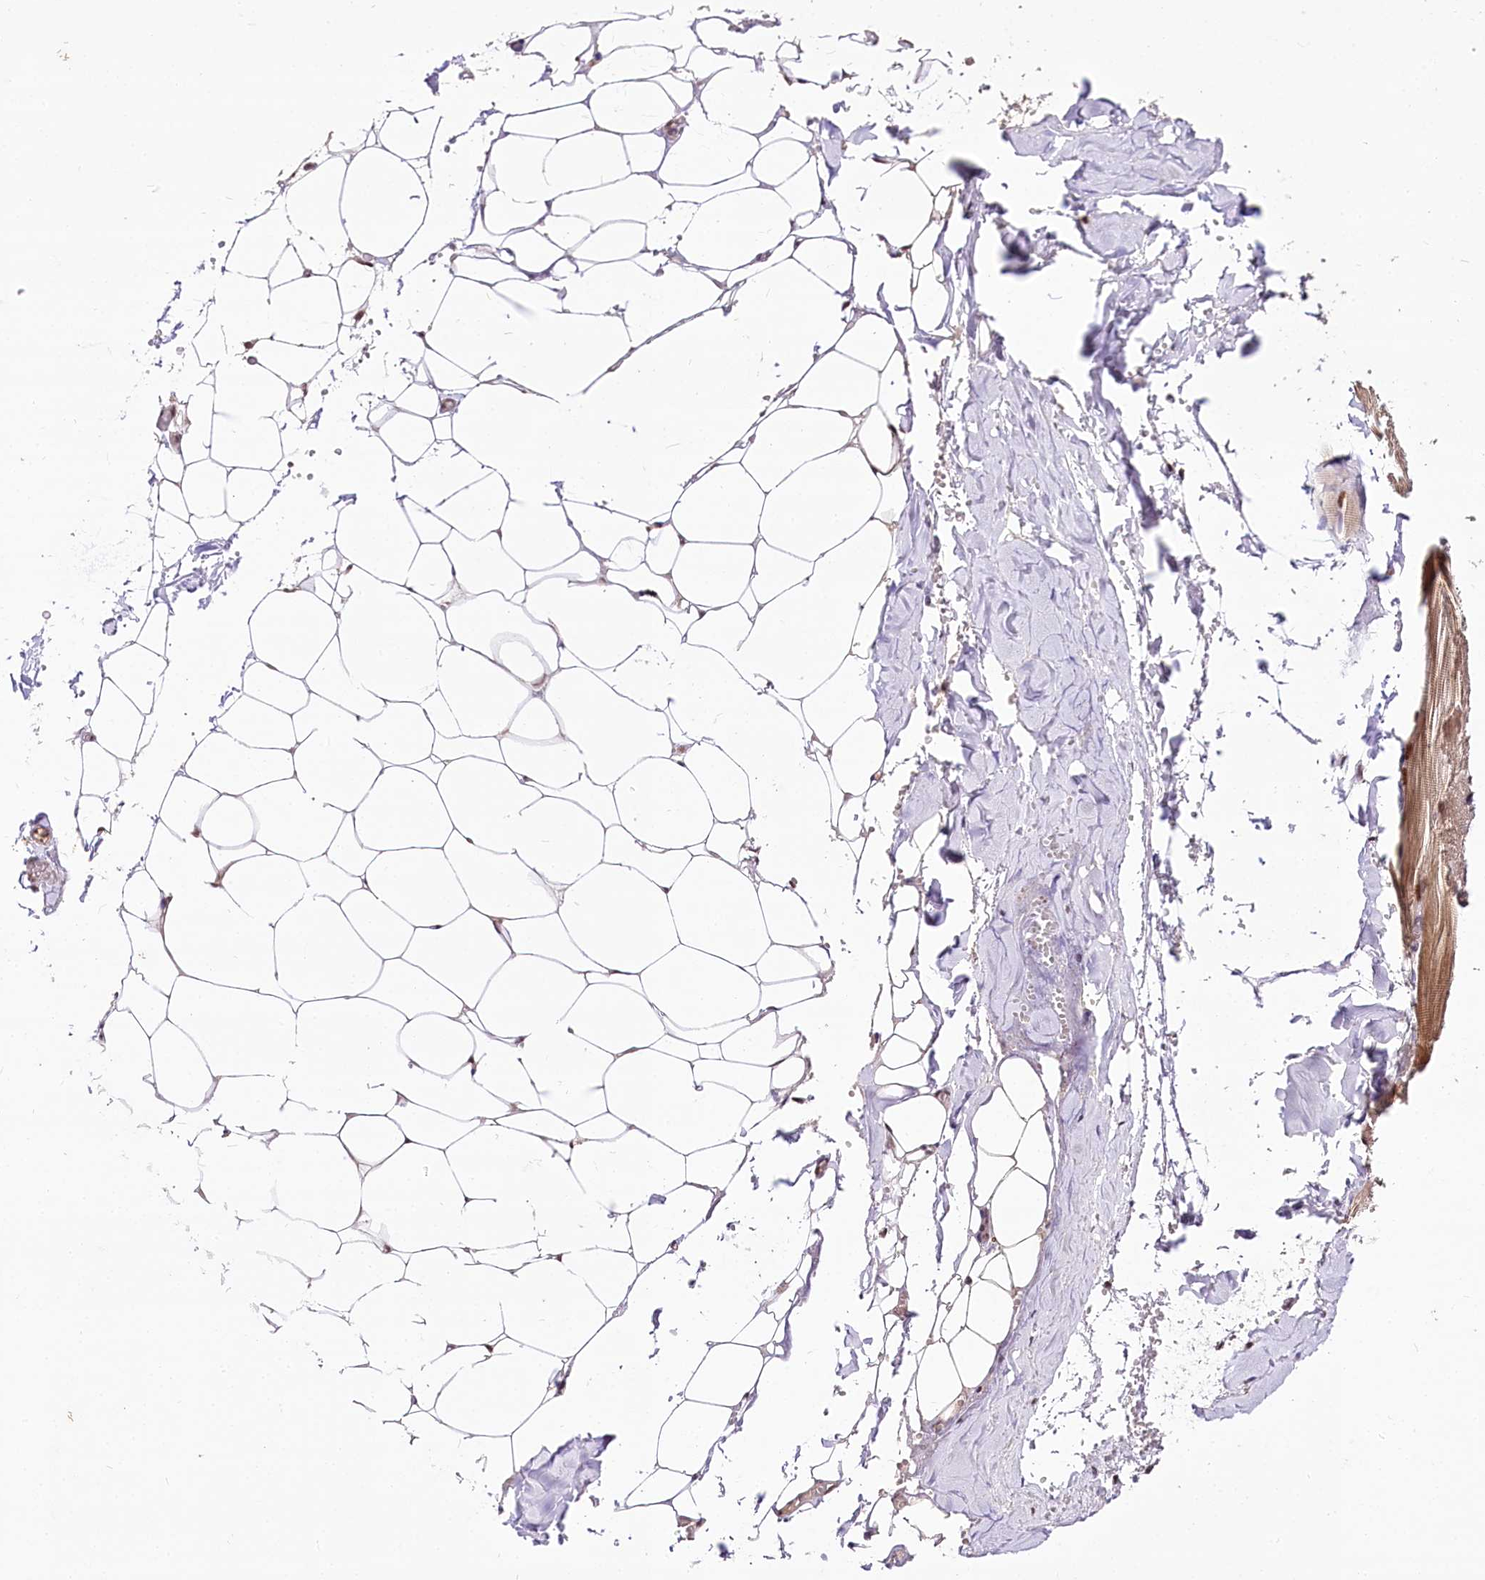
{"staining": {"intensity": "moderate", "quantity": ">75%", "location": "nuclear"}, "tissue": "adipose tissue", "cell_type": "Adipocytes", "image_type": "normal", "snomed": [{"axis": "morphology", "description": "Normal tissue, NOS"}, {"axis": "topography", "description": "Skeletal muscle"}, {"axis": "topography", "description": "Peripheral nerve tissue"}], "caption": "Moderate nuclear positivity for a protein is appreciated in approximately >75% of adipocytes of unremarkable adipose tissue using immunohistochemistry.", "gene": "POLA2", "patient": {"sex": "female", "age": 55}}